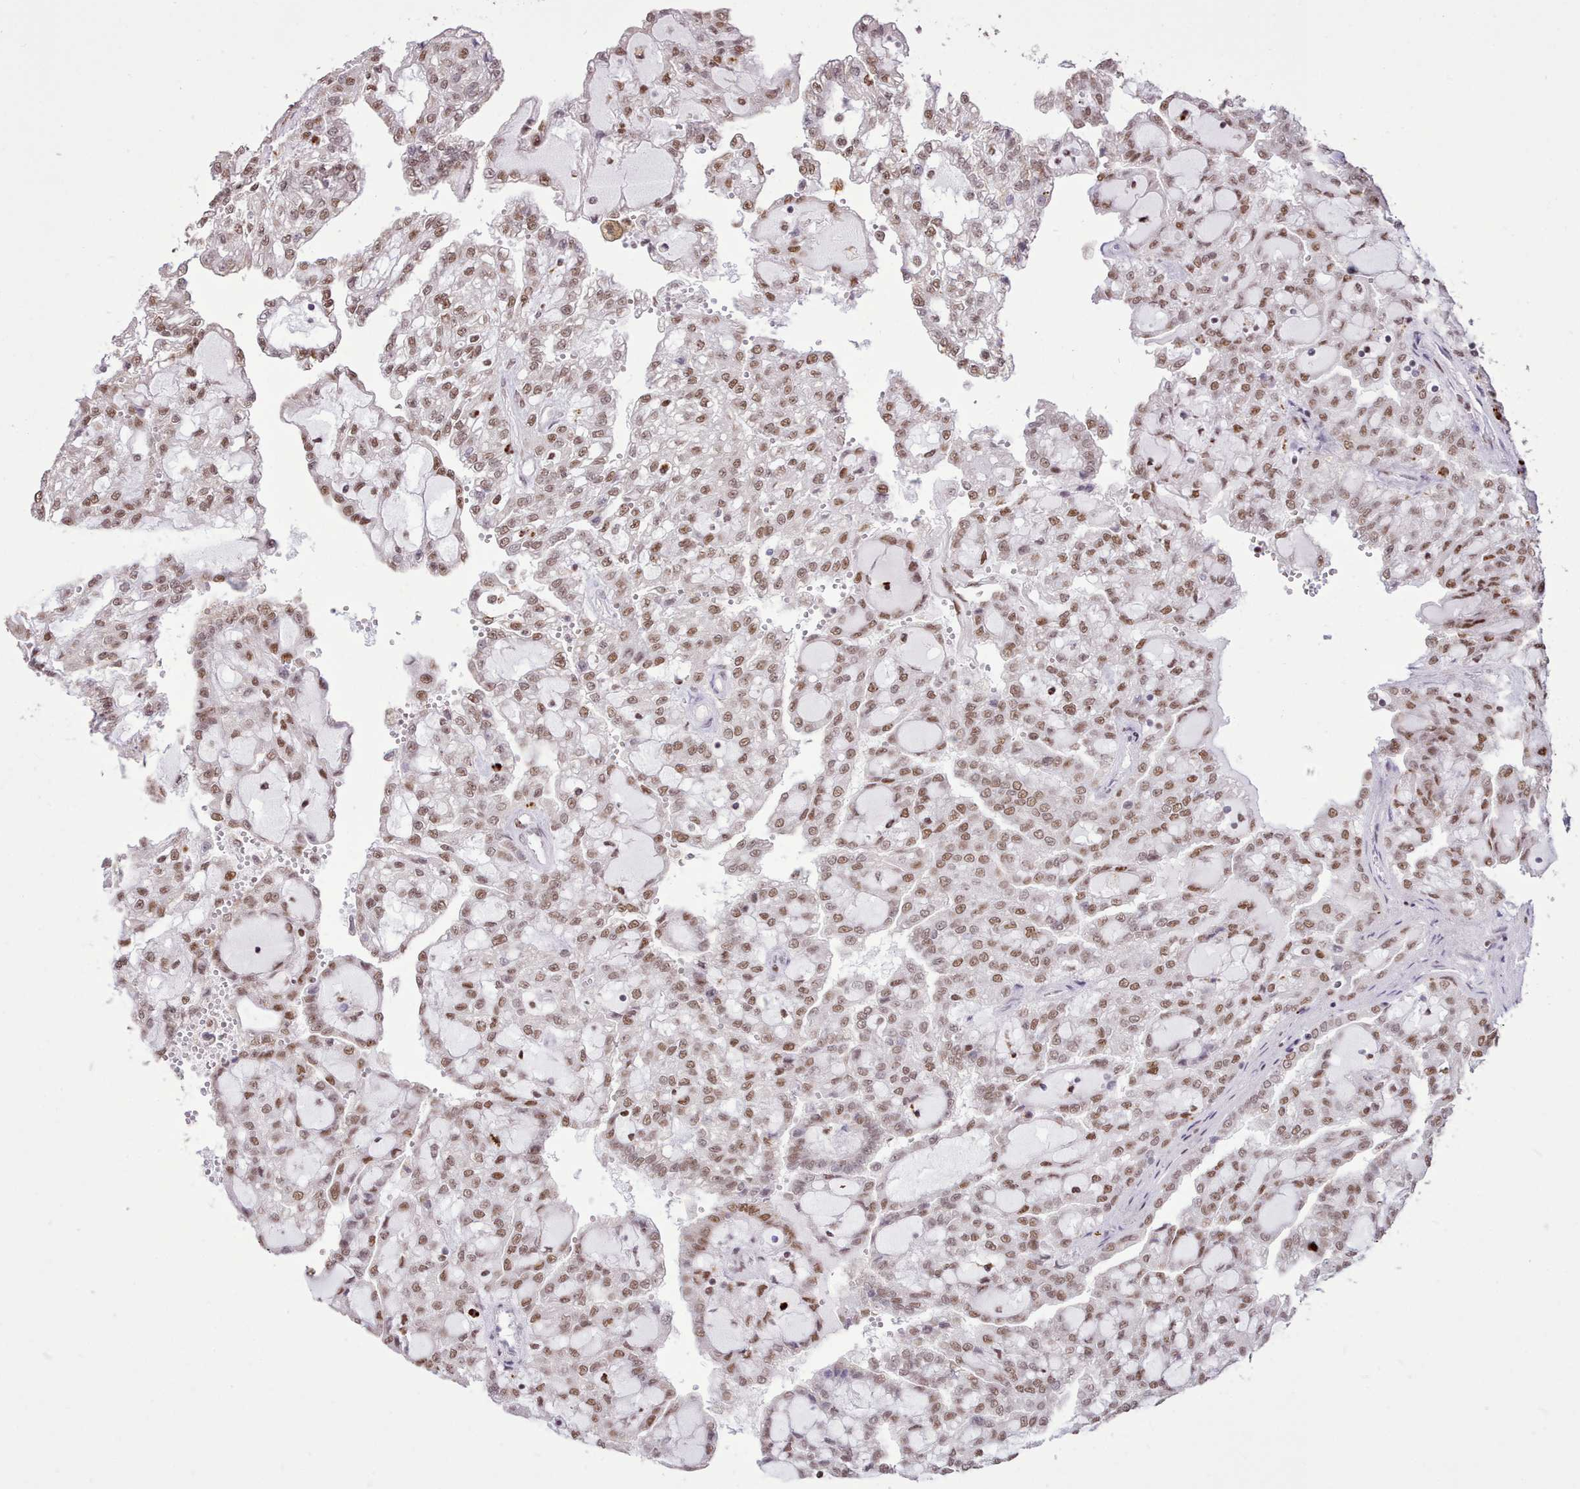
{"staining": {"intensity": "moderate", "quantity": ">75%", "location": "nuclear"}, "tissue": "renal cancer", "cell_type": "Tumor cells", "image_type": "cancer", "snomed": [{"axis": "morphology", "description": "Adenocarcinoma, NOS"}, {"axis": "topography", "description": "Kidney"}], "caption": "Immunohistochemistry (DAB) staining of human renal cancer reveals moderate nuclear protein positivity in about >75% of tumor cells.", "gene": "TAF15", "patient": {"sex": "male", "age": 63}}